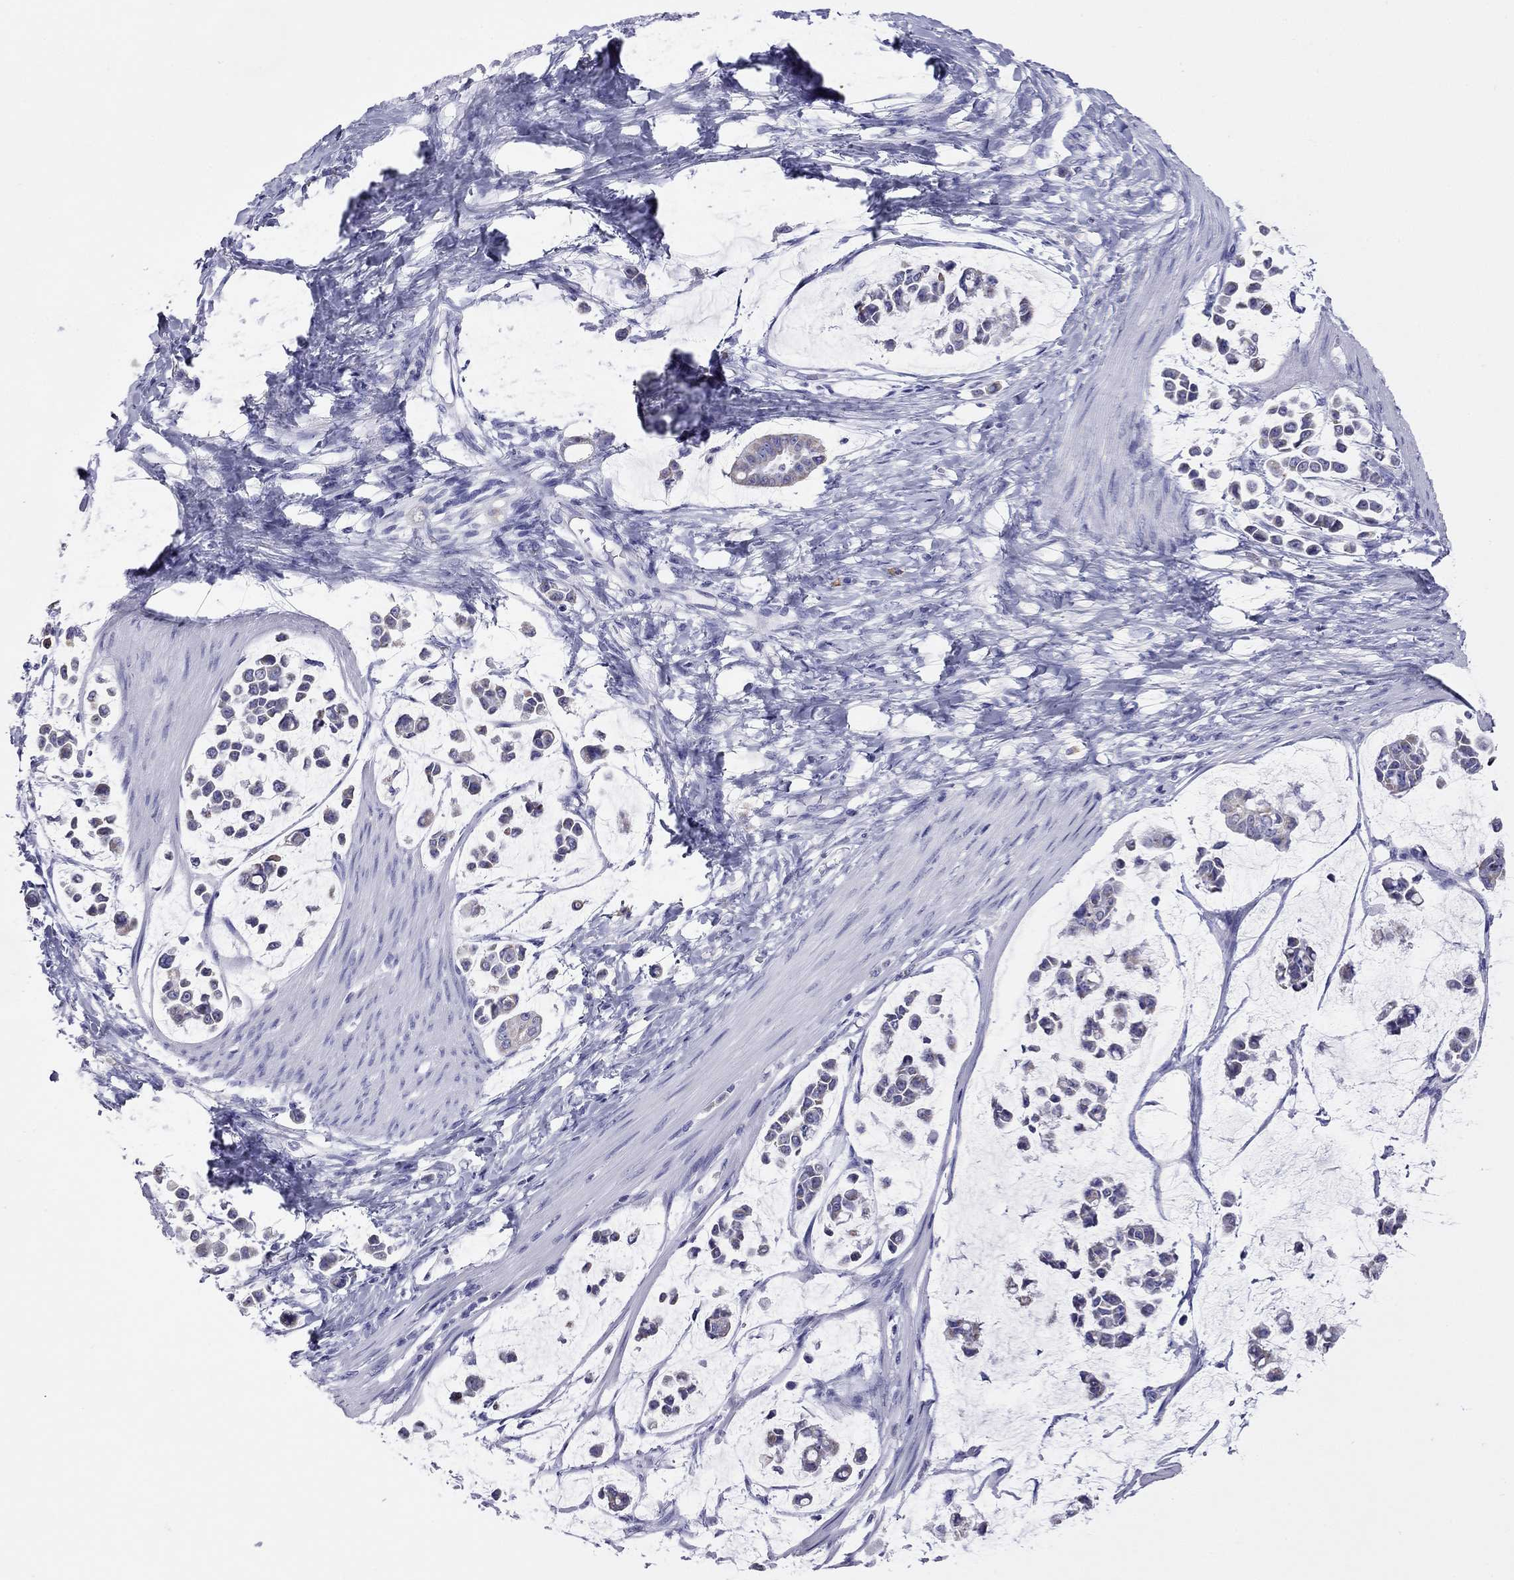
{"staining": {"intensity": "negative", "quantity": "none", "location": "none"}, "tissue": "stomach cancer", "cell_type": "Tumor cells", "image_type": "cancer", "snomed": [{"axis": "morphology", "description": "Adenocarcinoma, NOS"}, {"axis": "topography", "description": "Stomach"}], "caption": "Tumor cells are negative for brown protein staining in stomach cancer.", "gene": "DPY19L2", "patient": {"sex": "male", "age": 82}}